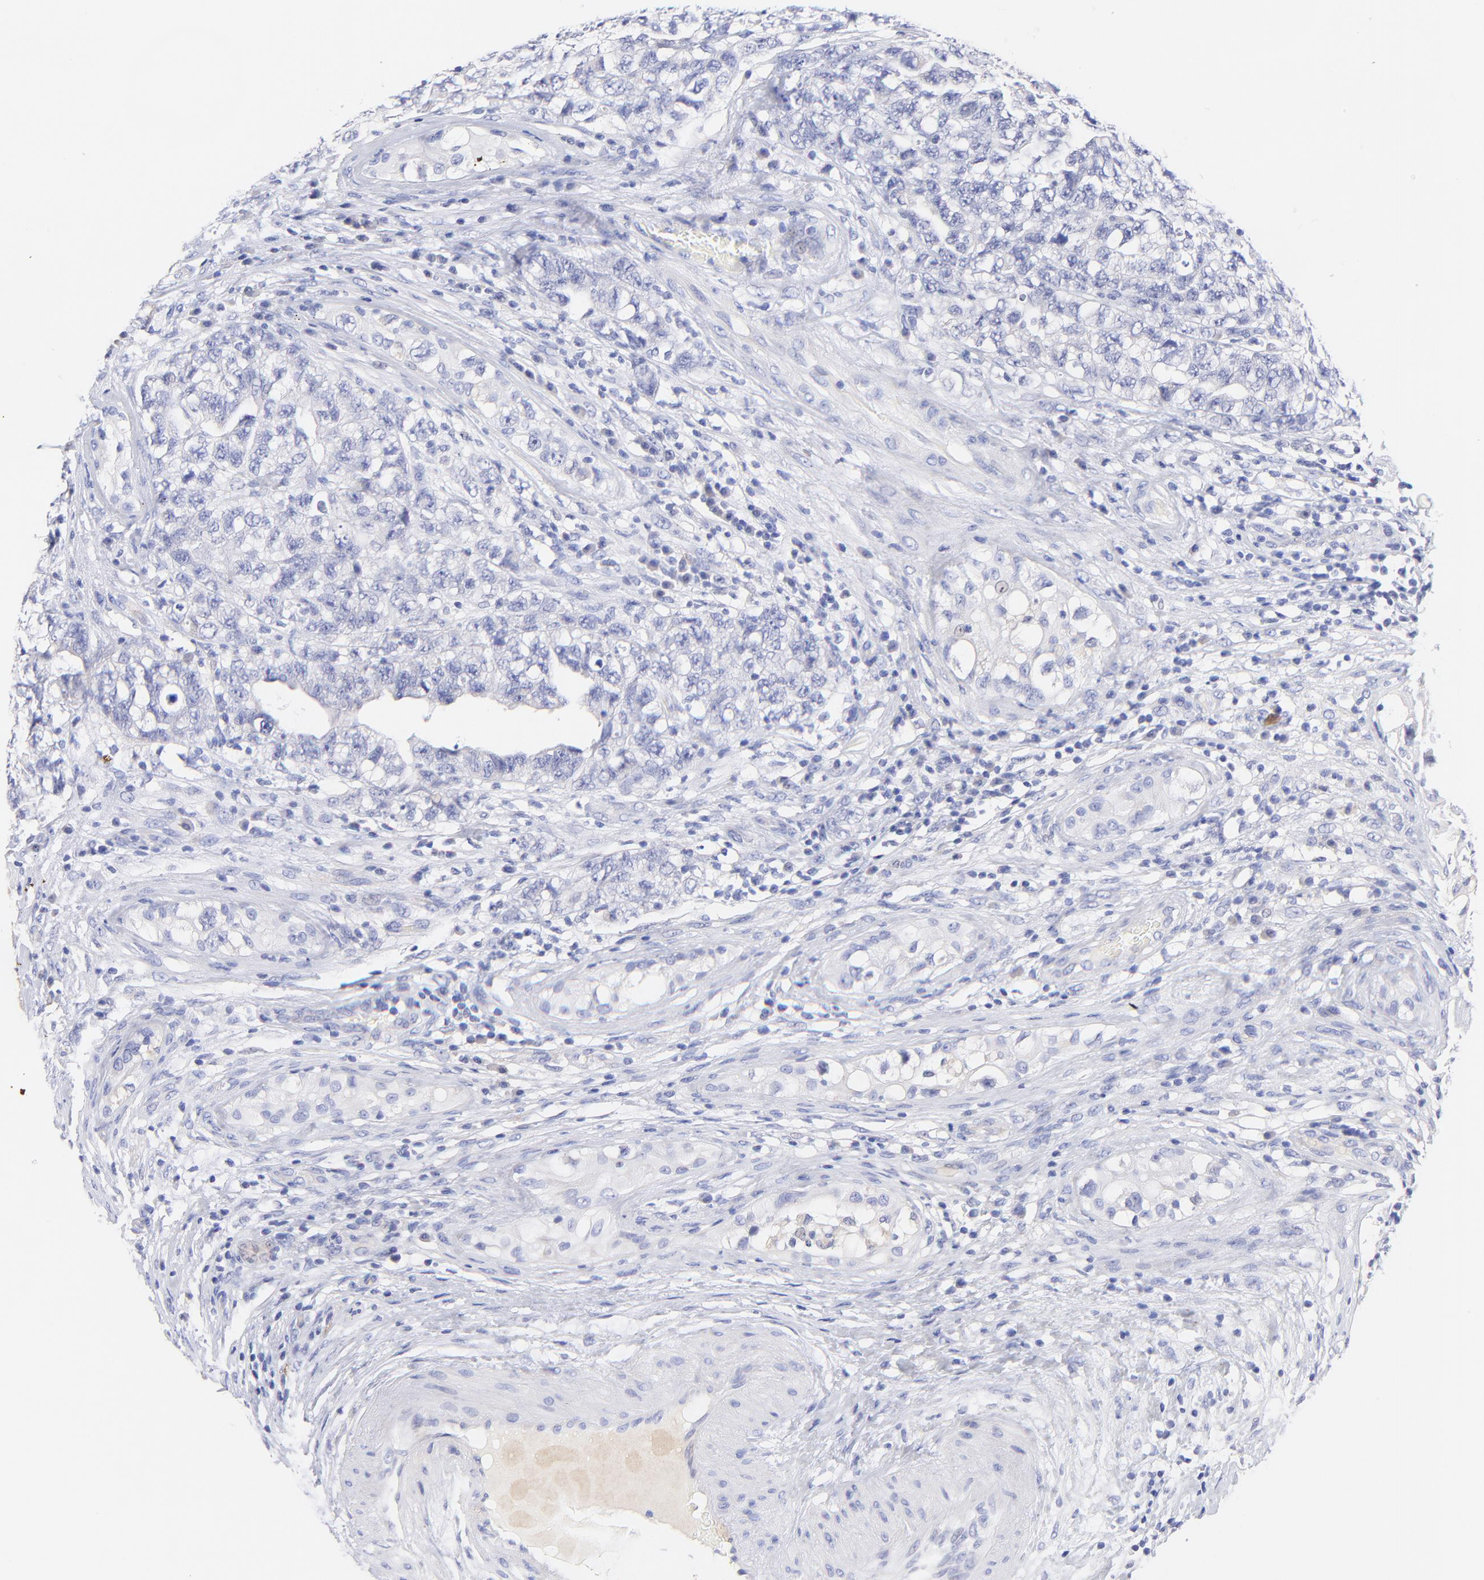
{"staining": {"intensity": "negative", "quantity": "none", "location": "none"}, "tissue": "testis cancer", "cell_type": "Tumor cells", "image_type": "cancer", "snomed": [{"axis": "morphology", "description": "Carcinoma, Embryonal, NOS"}, {"axis": "topography", "description": "Testis"}], "caption": "Human testis embryonal carcinoma stained for a protein using IHC shows no staining in tumor cells.", "gene": "RAB3A", "patient": {"sex": "male", "age": 31}}